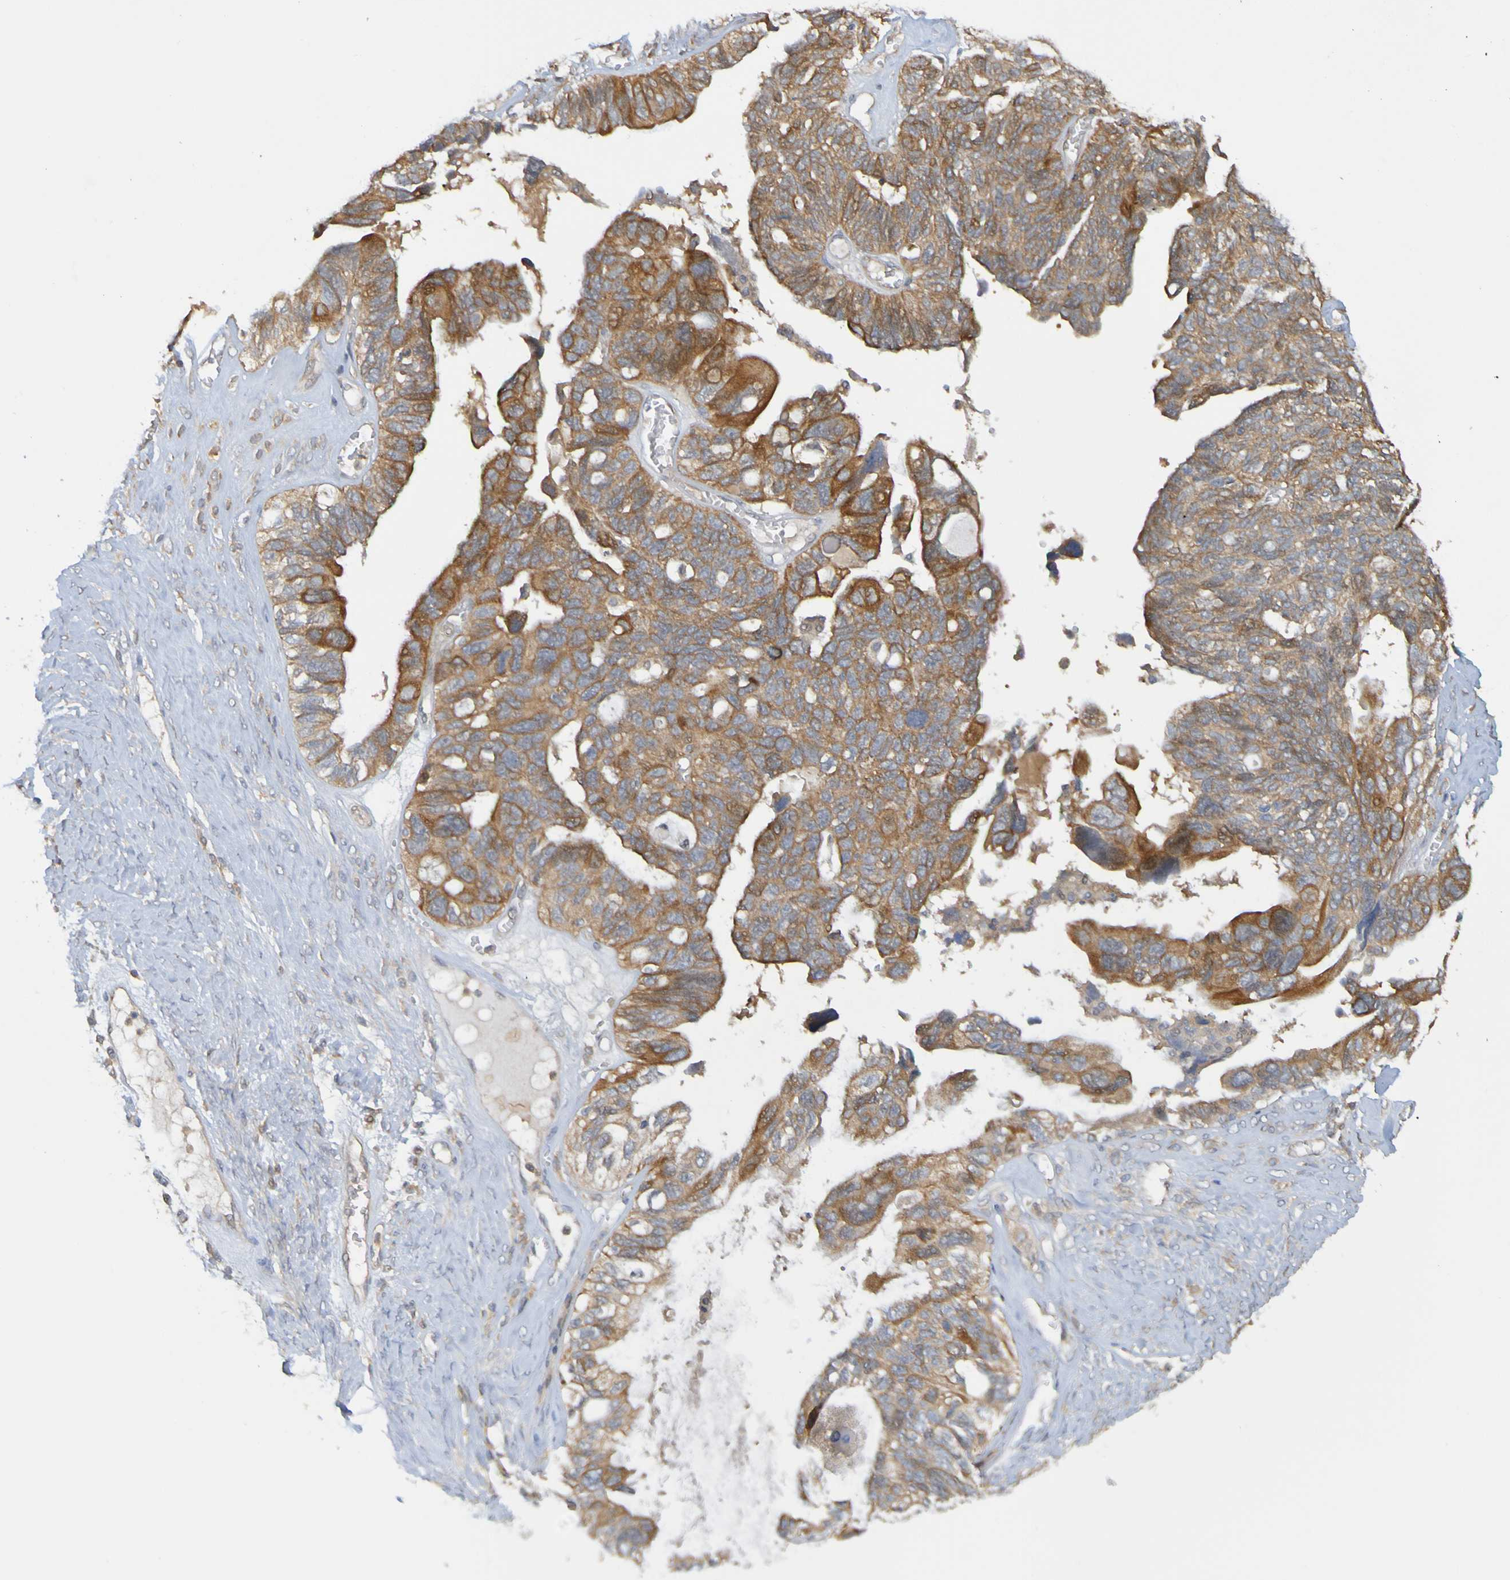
{"staining": {"intensity": "strong", "quantity": ">75%", "location": "cytoplasmic/membranous"}, "tissue": "ovarian cancer", "cell_type": "Tumor cells", "image_type": "cancer", "snomed": [{"axis": "morphology", "description": "Cystadenocarcinoma, serous, NOS"}, {"axis": "topography", "description": "Ovary"}], "caption": "High-magnification brightfield microscopy of ovarian cancer stained with DAB (brown) and counterstained with hematoxylin (blue). tumor cells exhibit strong cytoplasmic/membranous expression is identified in about>75% of cells.", "gene": "NAV2", "patient": {"sex": "female", "age": 79}}